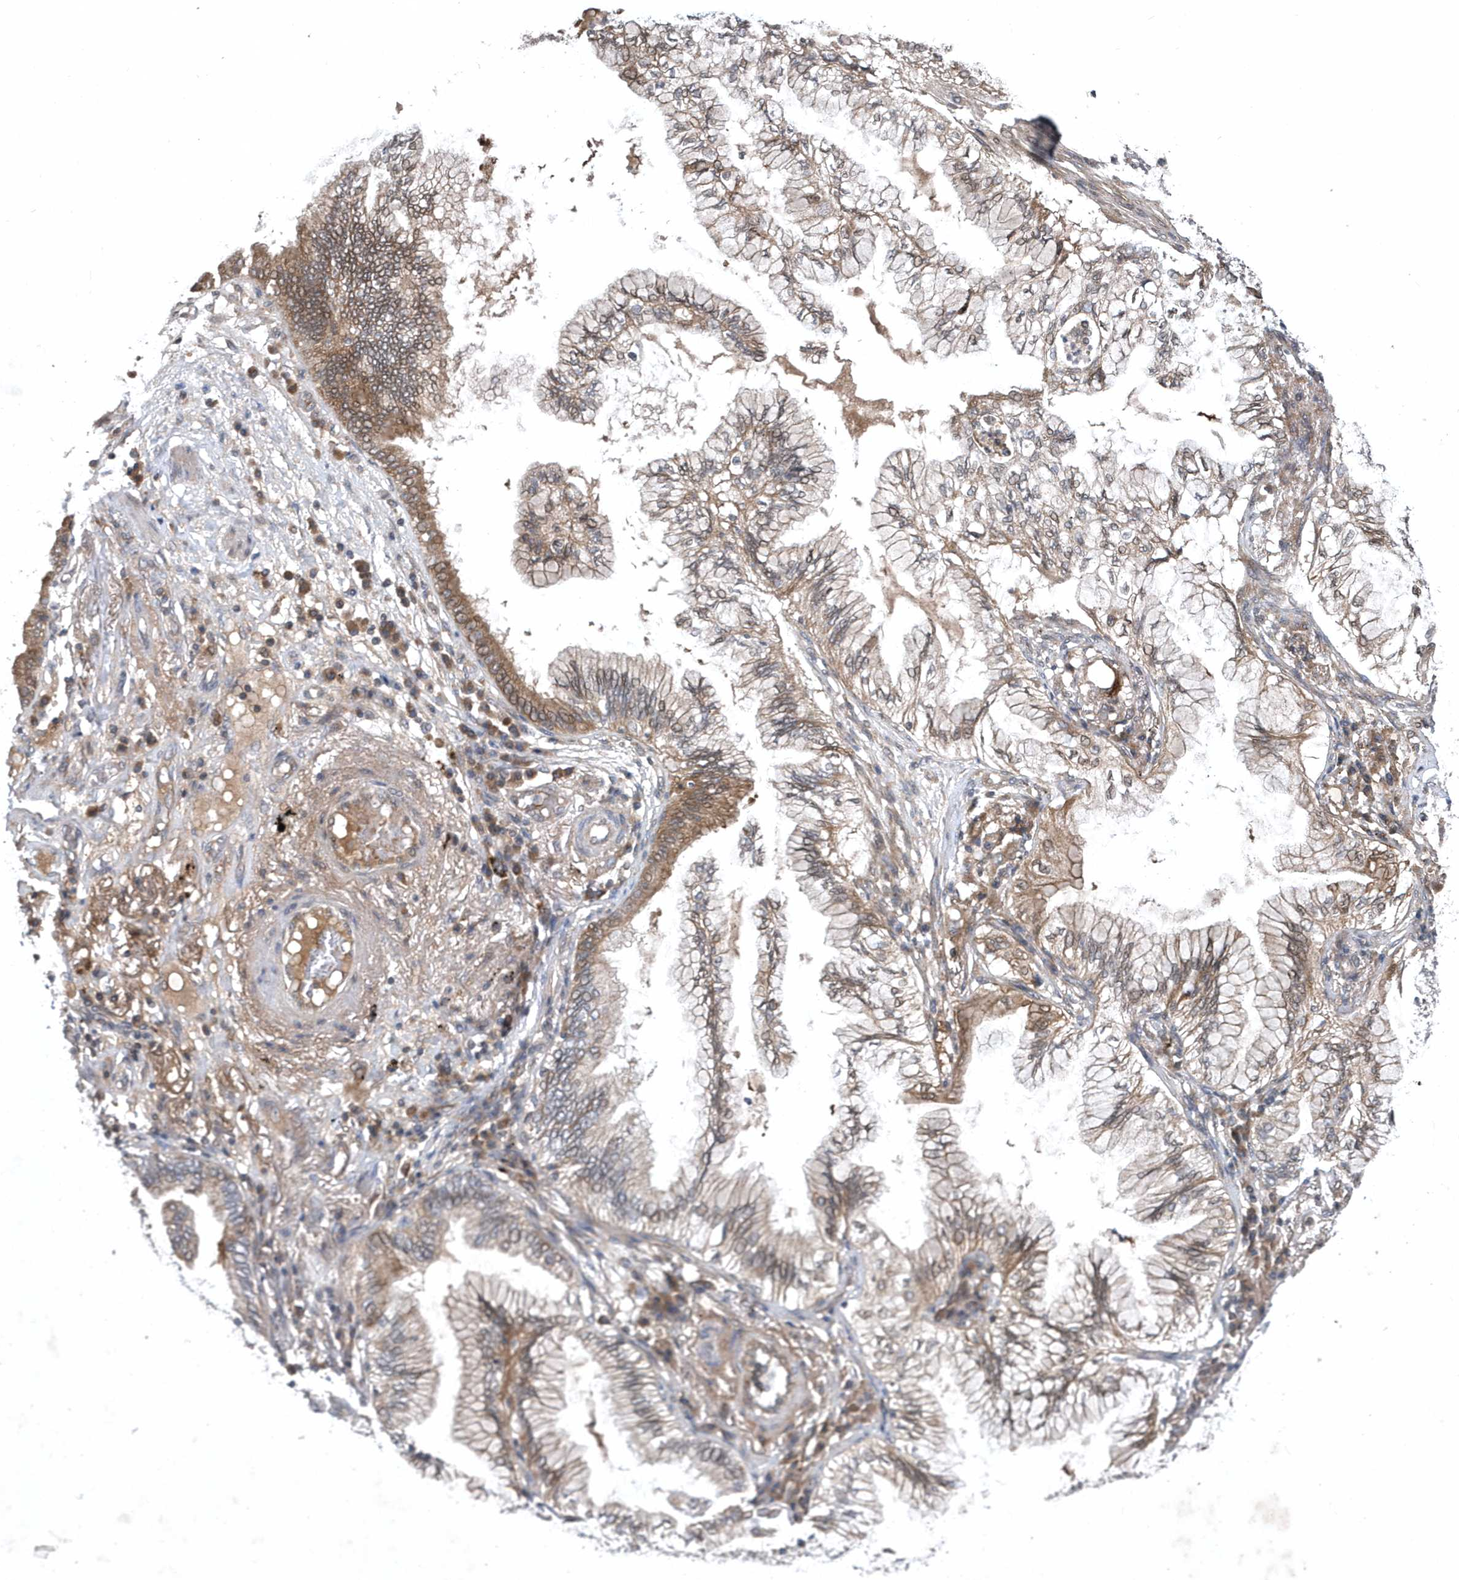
{"staining": {"intensity": "weak", "quantity": "25%-75%", "location": "cytoplasmic/membranous"}, "tissue": "lung cancer", "cell_type": "Tumor cells", "image_type": "cancer", "snomed": [{"axis": "morphology", "description": "Normal tissue, NOS"}, {"axis": "morphology", "description": "Adenocarcinoma, NOS"}, {"axis": "topography", "description": "Bronchus"}, {"axis": "topography", "description": "Lung"}], "caption": "IHC image of adenocarcinoma (lung) stained for a protein (brown), which demonstrates low levels of weak cytoplasmic/membranous expression in about 25%-75% of tumor cells.", "gene": "HMGCS1", "patient": {"sex": "female", "age": 70}}